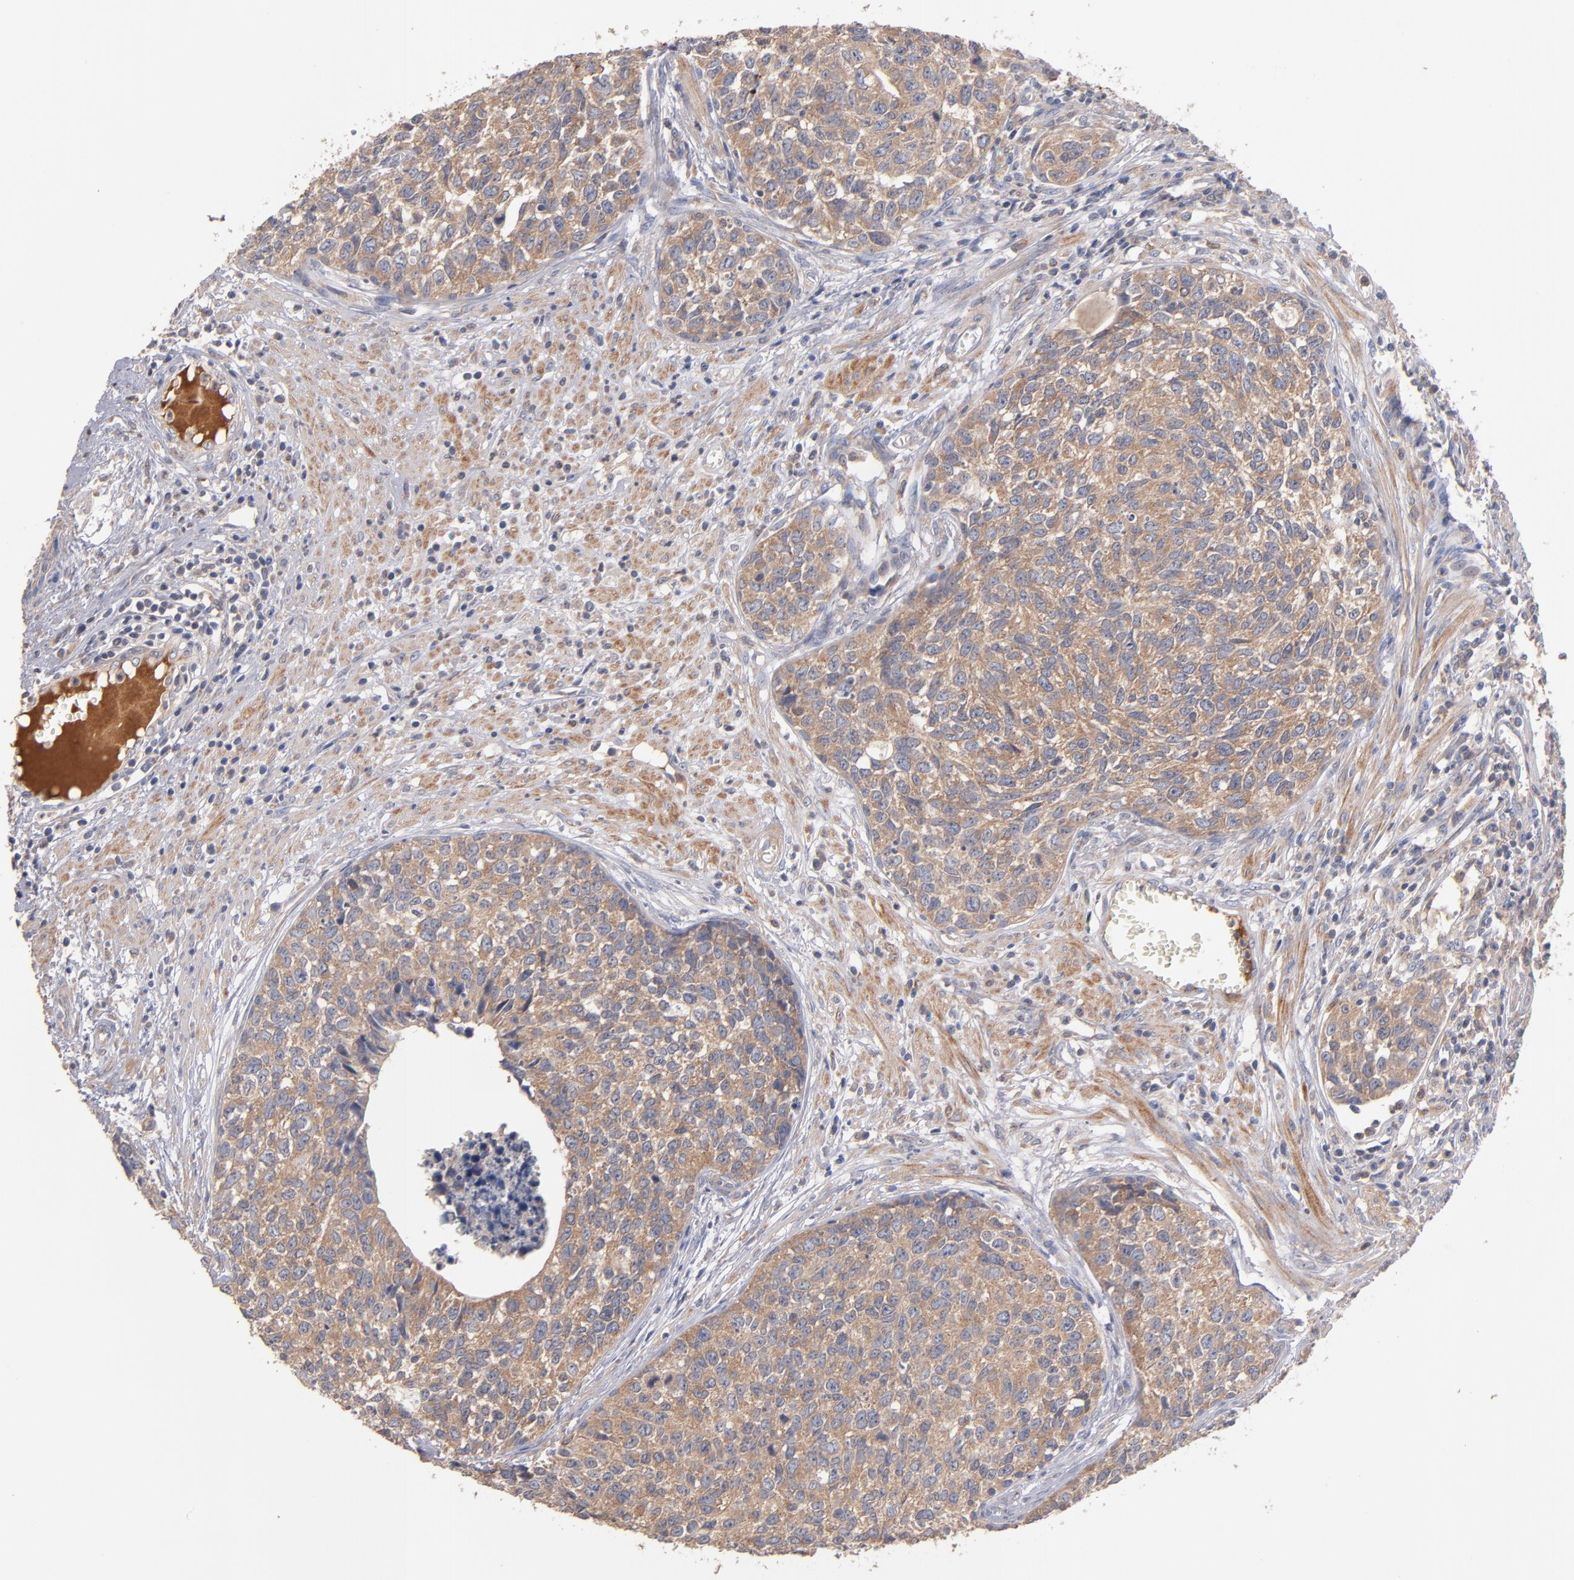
{"staining": {"intensity": "moderate", "quantity": ">75%", "location": "cytoplasmic/membranous"}, "tissue": "urothelial cancer", "cell_type": "Tumor cells", "image_type": "cancer", "snomed": [{"axis": "morphology", "description": "Urothelial carcinoma, High grade"}, {"axis": "topography", "description": "Urinary bladder"}], "caption": "The photomicrograph exhibits immunohistochemical staining of urothelial carcinoma (high-grade). There is moderate cytoplasmic/membranous expression is identified in approximately >75% of tumor cells.", "gene": "DACT1", "patient": {"sex": "male", "age": 81}}